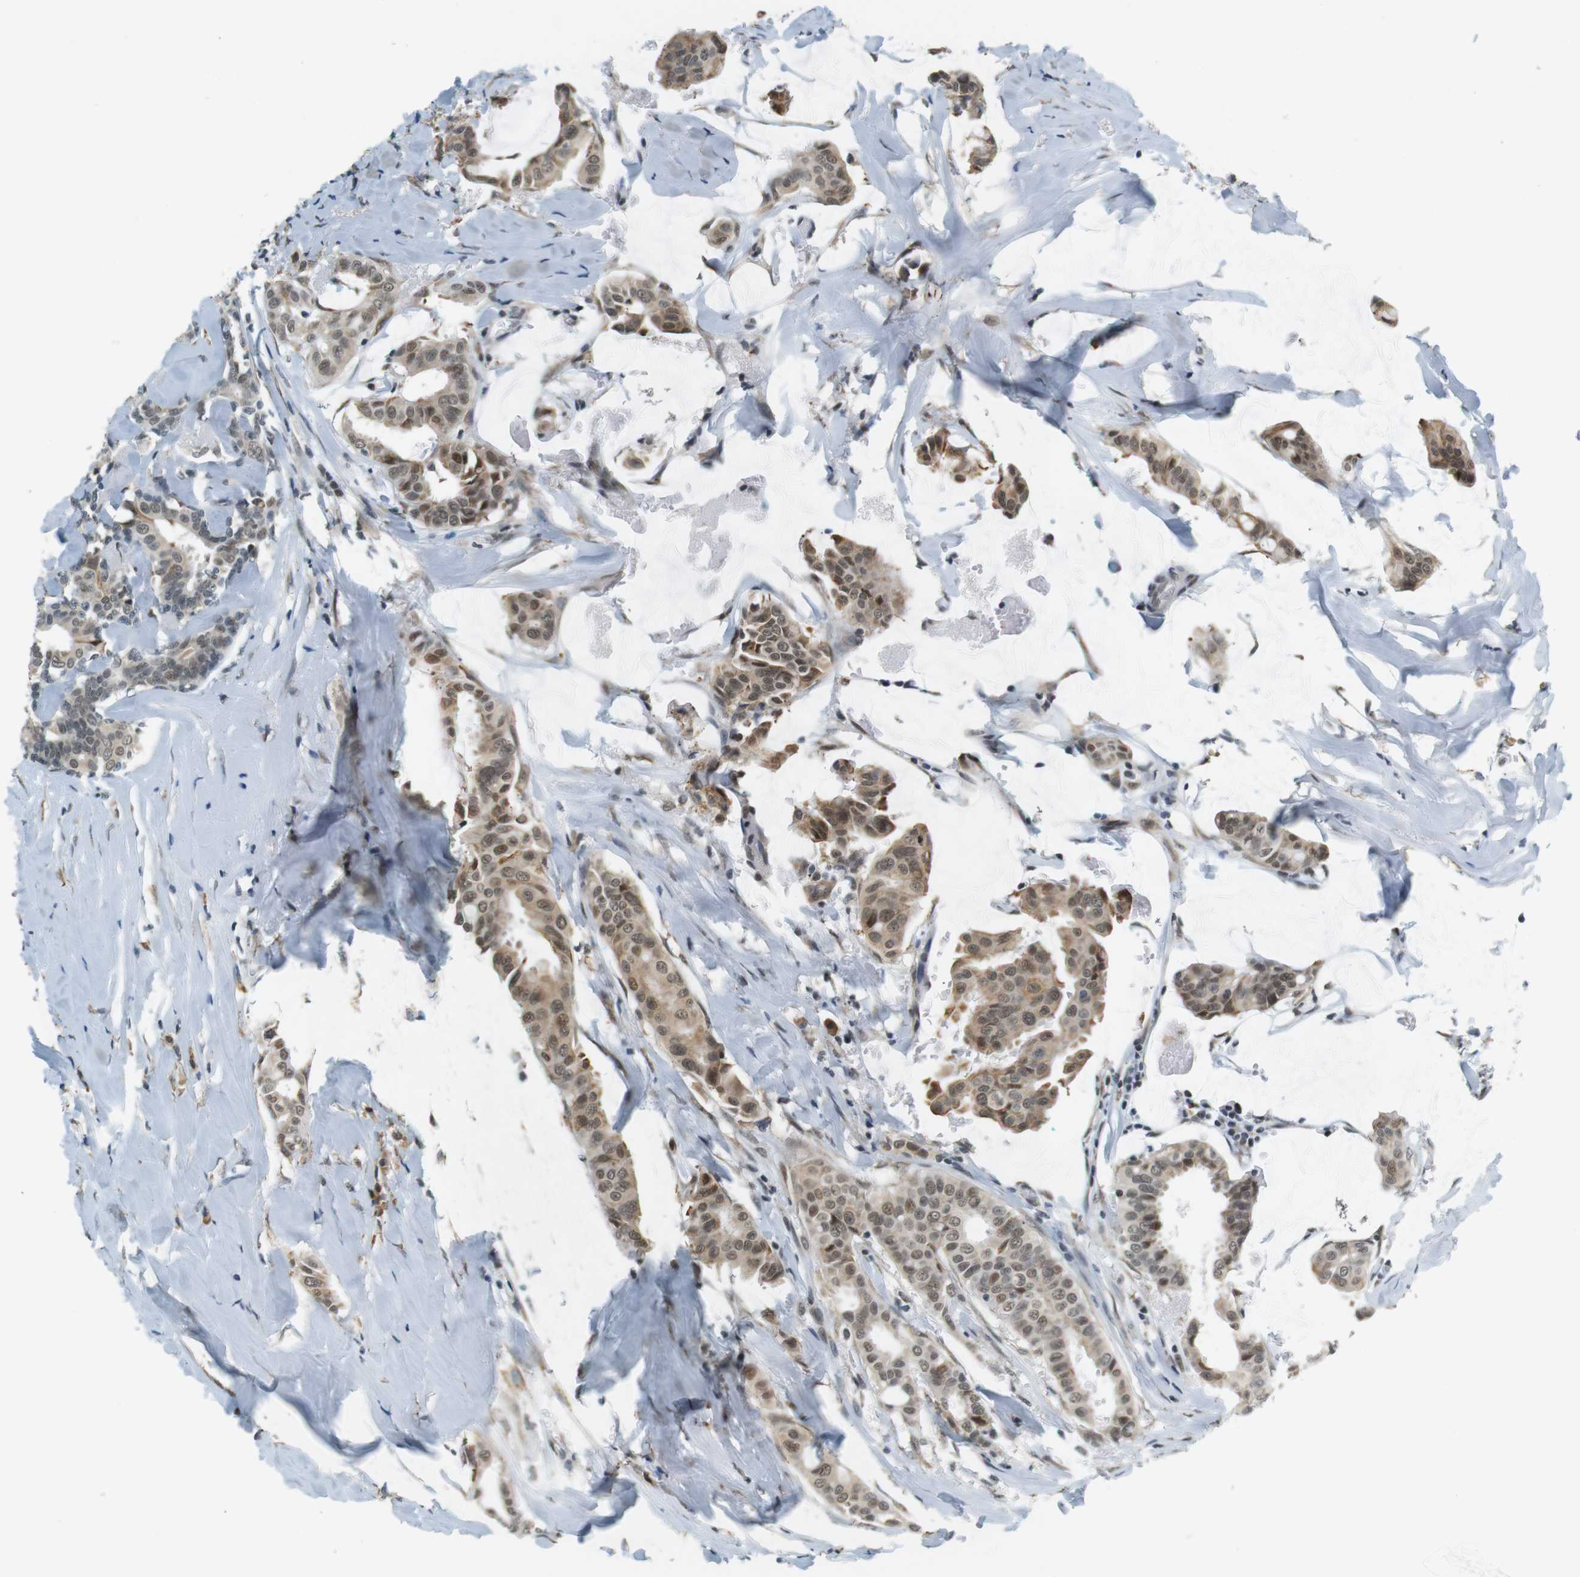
{"staining": {"intensity": "moderate", "quantity": ">75%", "location": "nuclear"}, "tissue": "head and neck cancer", "cell_type": "Tumor cells", "image_type": "cancer", "snomed": [{"axis": "morphology", "description": "Adenocarcinoma, NOS"}, {"axis": "topography", "description": "Salivary gland"}, {"axis": "topography", "description": "Head-Neck"}], "caption": "A high-resolution image shows immunohistochemistry (IHC) staining of head and neck cancer, which displays moderate nuclear expression in approximately >75% of tumor cells. (IHC, brightfield microscopy, high magnification).", "gene": "RNF38", "patient": {"sex": "female", "age": 59}}